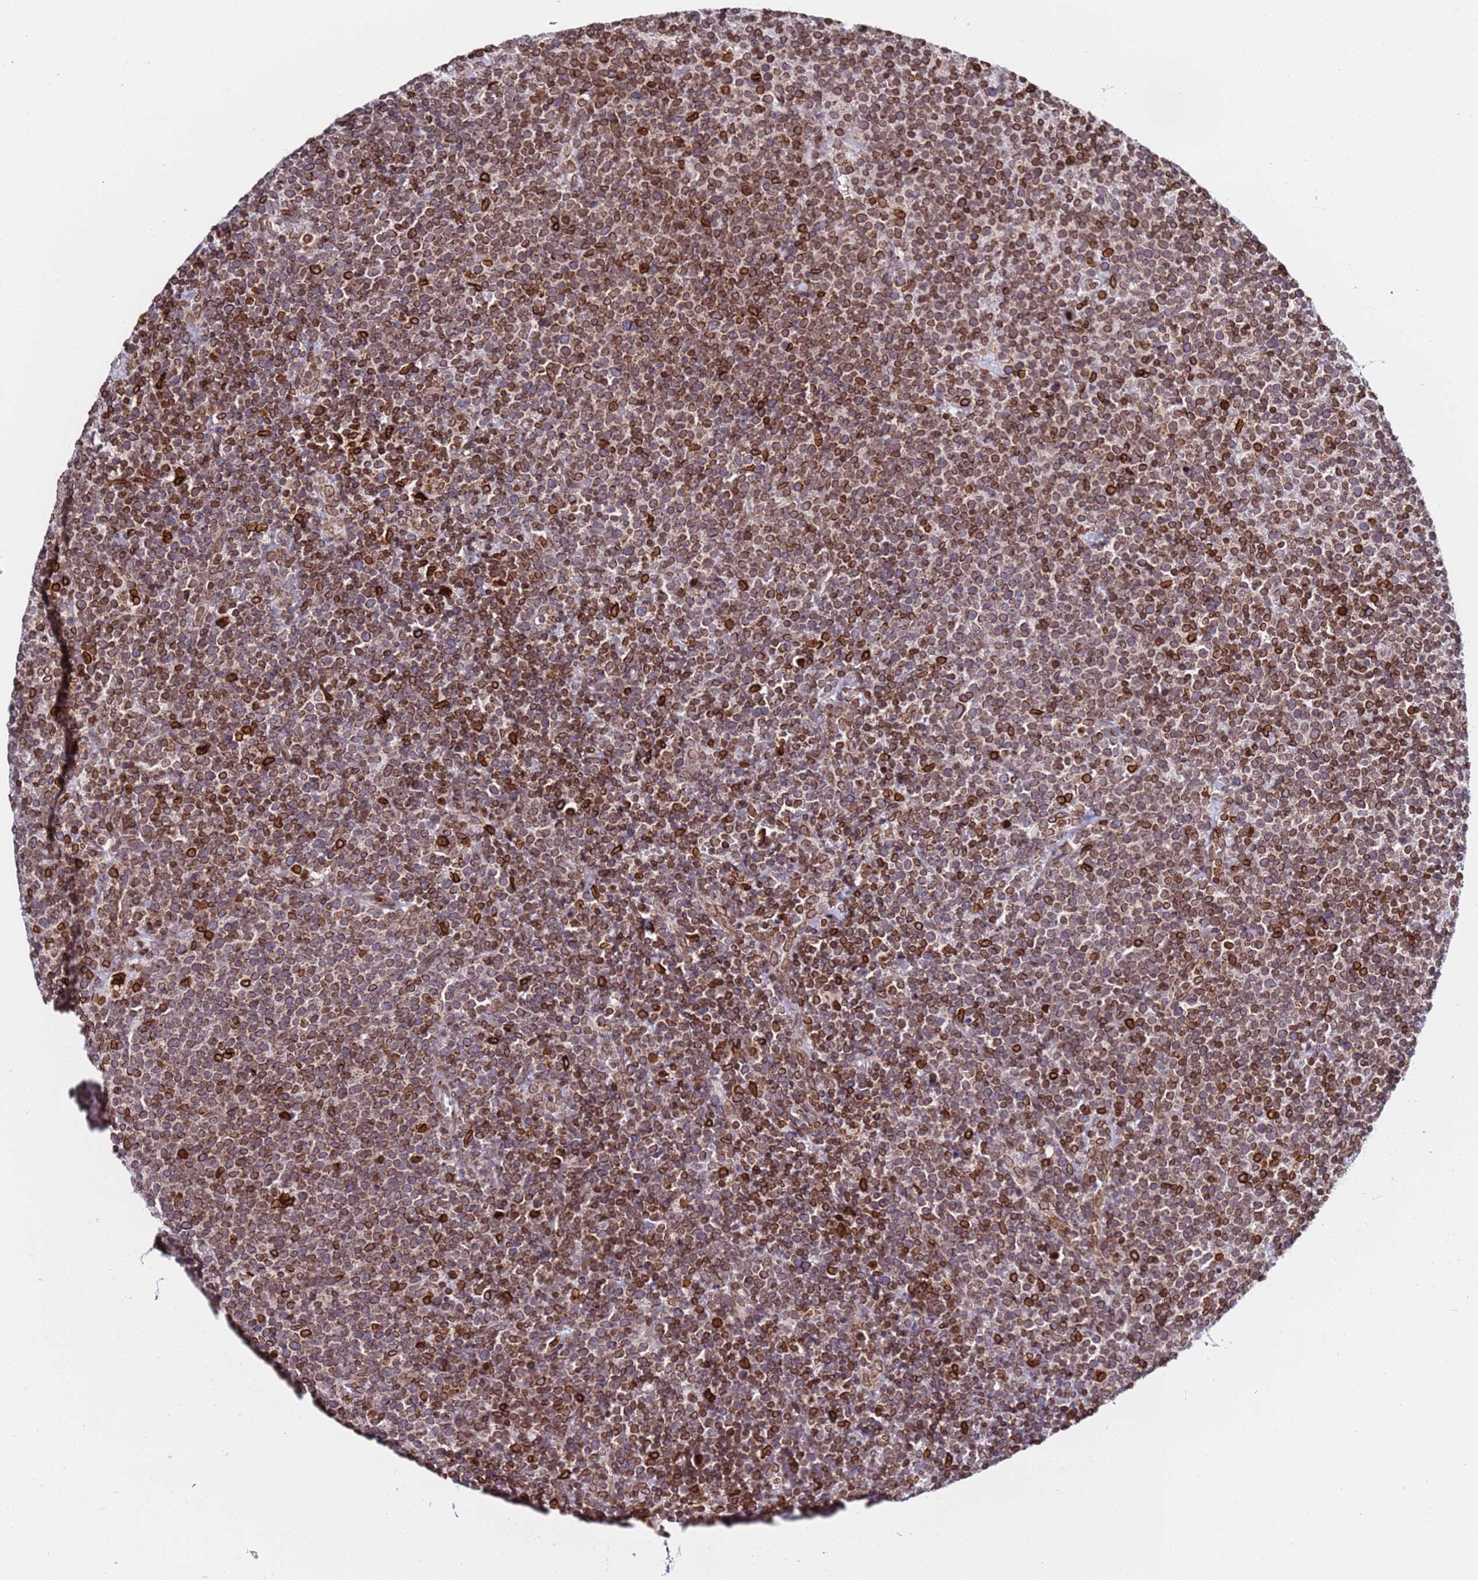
{"staining": {"intensity": "moderate", "quantity": ">75%", "location": "cytoplasmic/membranous"}, "tissue": "lymphoma", "cell_type": "Tumor cells", "image_type": "cancer", "snomed": [{"axis": "morphology", "description": "Malignant lymphoma, non-Hodgkin's type, High grade"}, {"axis": "topography", "description": "Lymph node"}], "caption": "Immunohistochemical staining of high-grade malignant lymphoma, non-Hodgkin's type reveals moderate cytoplasmic/membranous protein staining in about >75% of tumor cells.", "gene": "TOR1AIP1", "patient": {"sex": "male", "age": 61}}